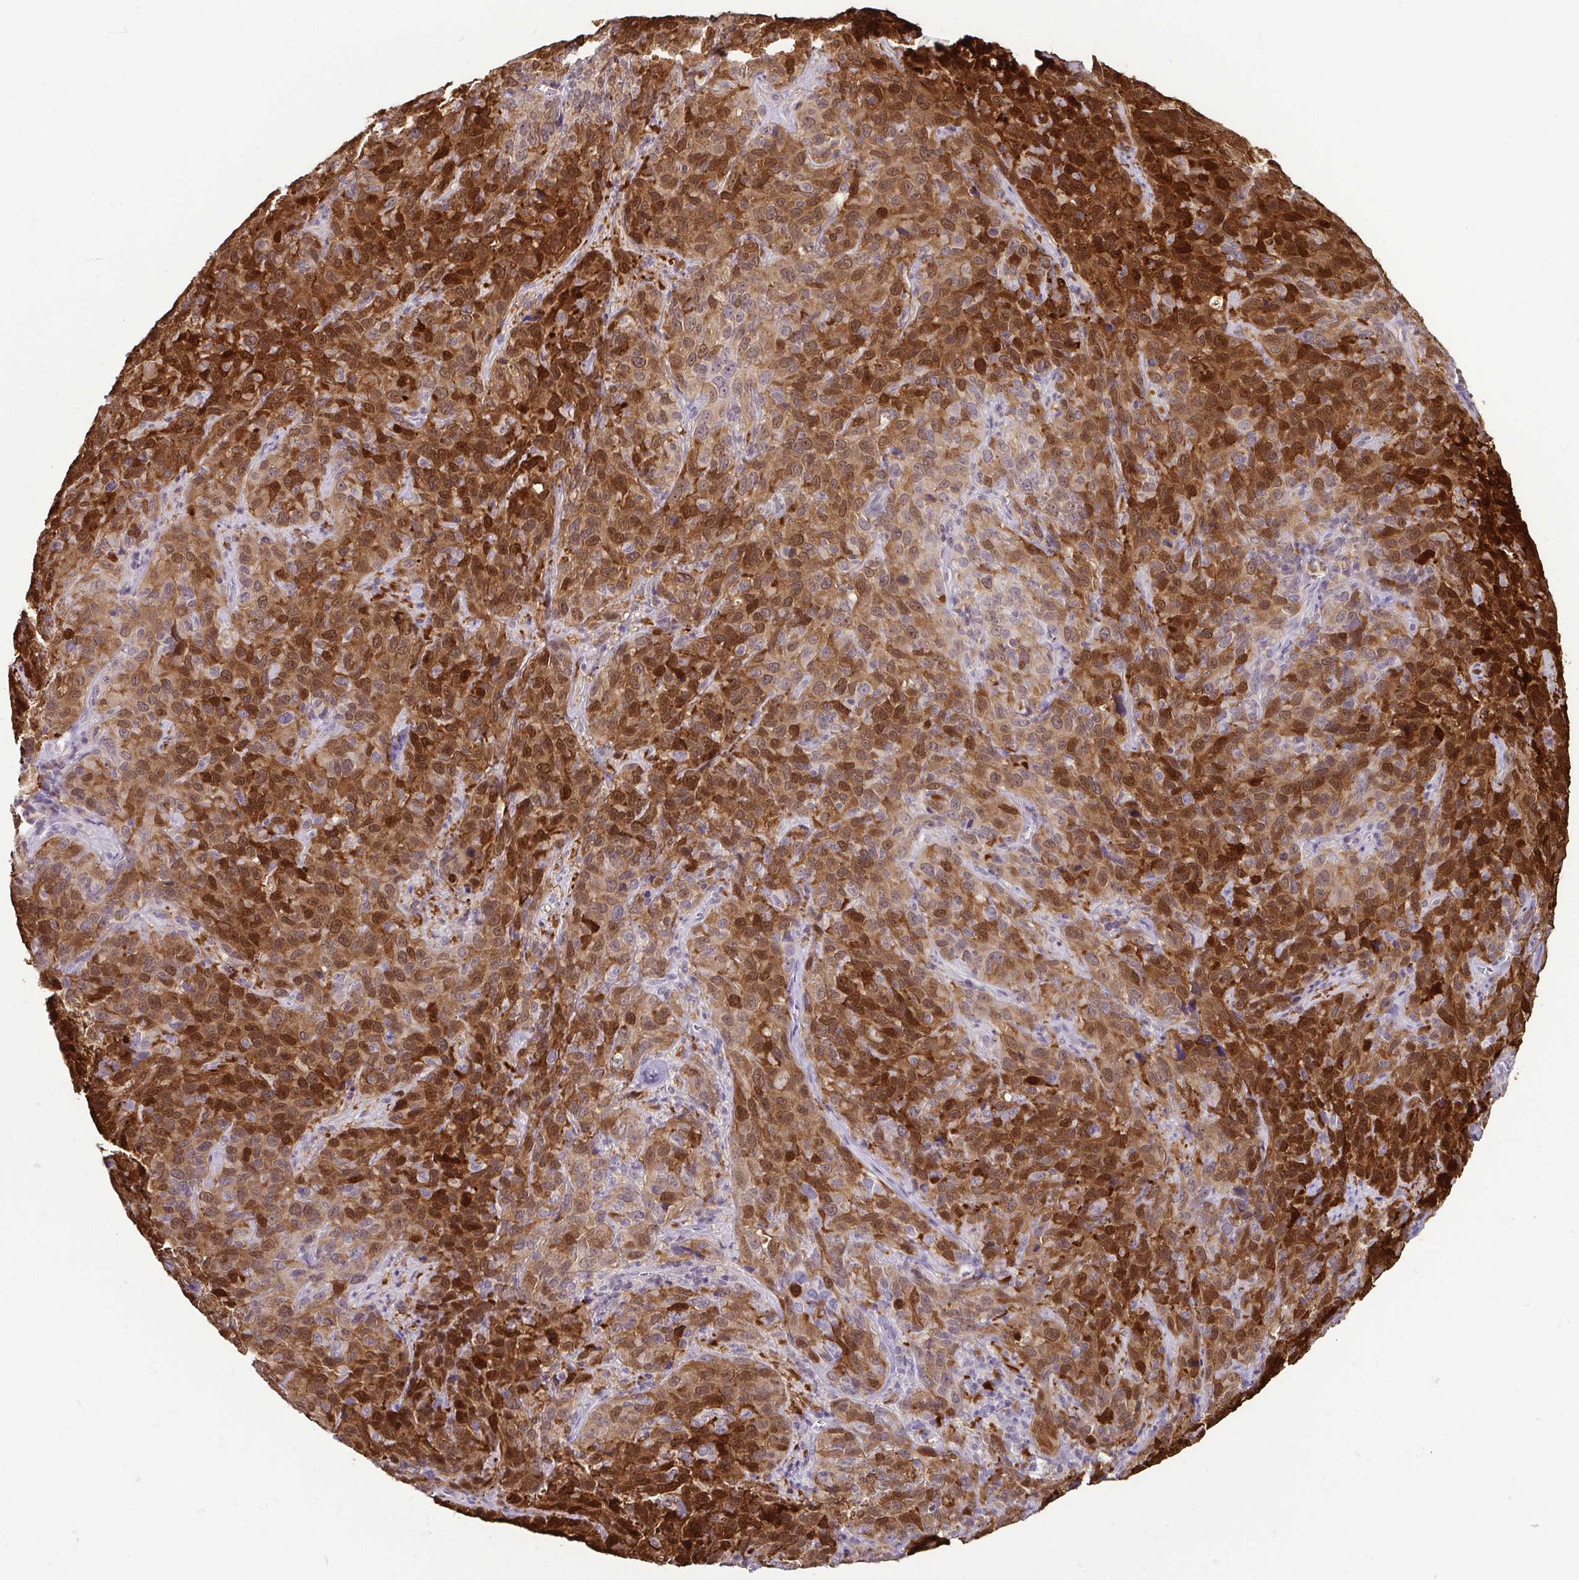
{"staining": {"intensity": "strong", "quantity": ">75%", "location": "cytoplasmic/membranous,nuclear"}, "tissue": "cervical cancer", "cell_type": "Tumor cells", "image_type": "cancer", "snomed": [{"axis": "morphology", "description": "Squamous cell carcinoma, NOS"}, {"axis": "topography", "description": "Cervix"}], "caption": "Tumor cells demonstrate high levels of strong cytoplasmic/membranous and nuclear staining in about >75% of cells in cervical squamous cell carcinoma.", "gene": "CASP14", "patient": {"sex": "female", "age": 51}}